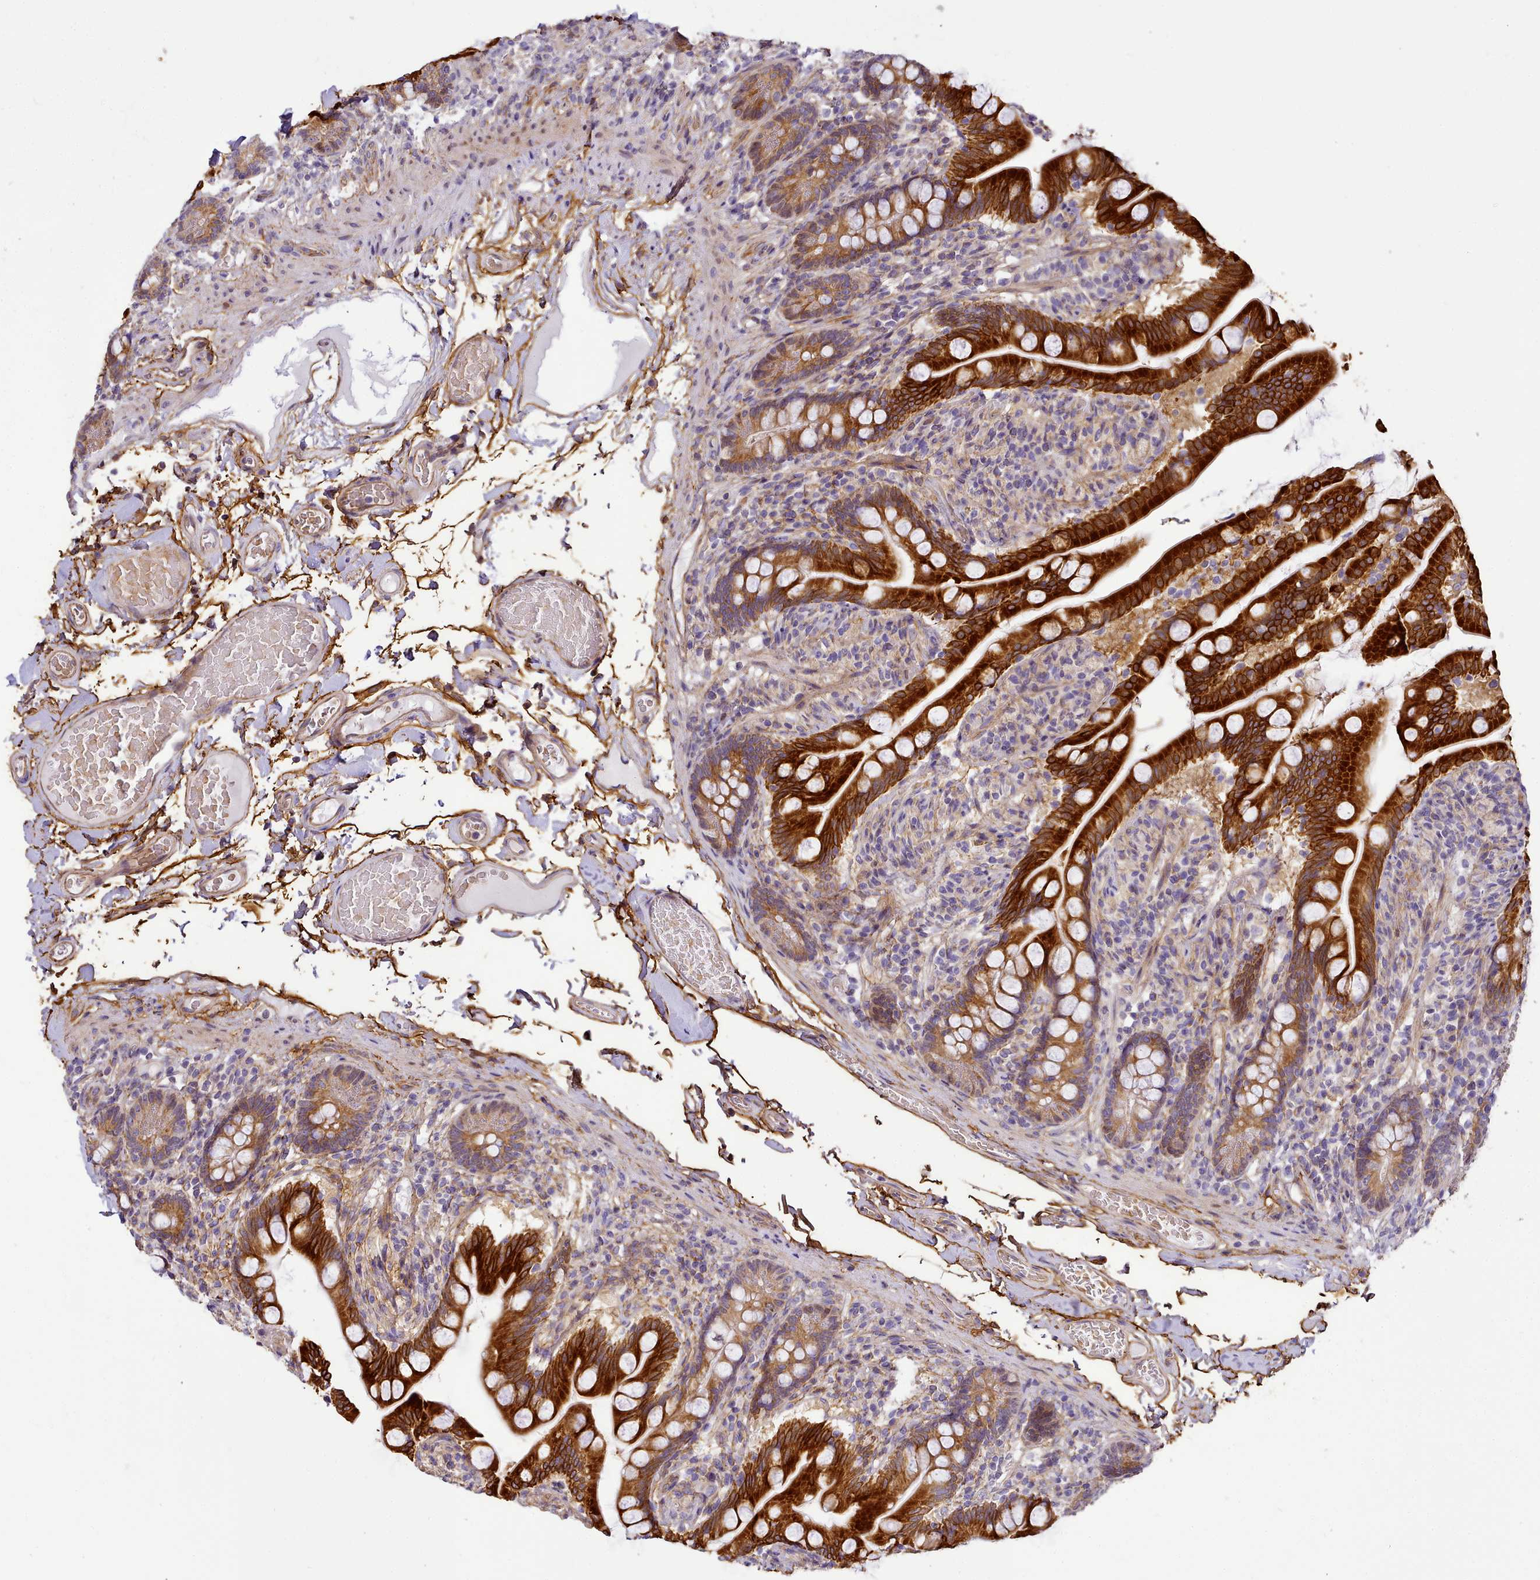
{"staining": {"intensity": "strong", "quantity": ">75%", "location": "cytoplasmic/membranous"}, "tissue": "small intestine", "cell_type": "Glandular cells", "image_type": "normal", "snomed": [{"axis": "morphology", "description": "Normal tissue, NOS"}, {"axis": "topography", "description": "Small intestine"}], "caption": "IHC micrograph of unremarkable small intestine: human small intestine stained using immunohistochemistry (IHC) exhibits high levels of strong protein expression localized specifically in the cytoplasmic/membranous of glandular cells, appearing as a cytoplasmic/membranous brown color.", "gene": "NBPF10", "patient": {"sex": "female", "age": 64}}